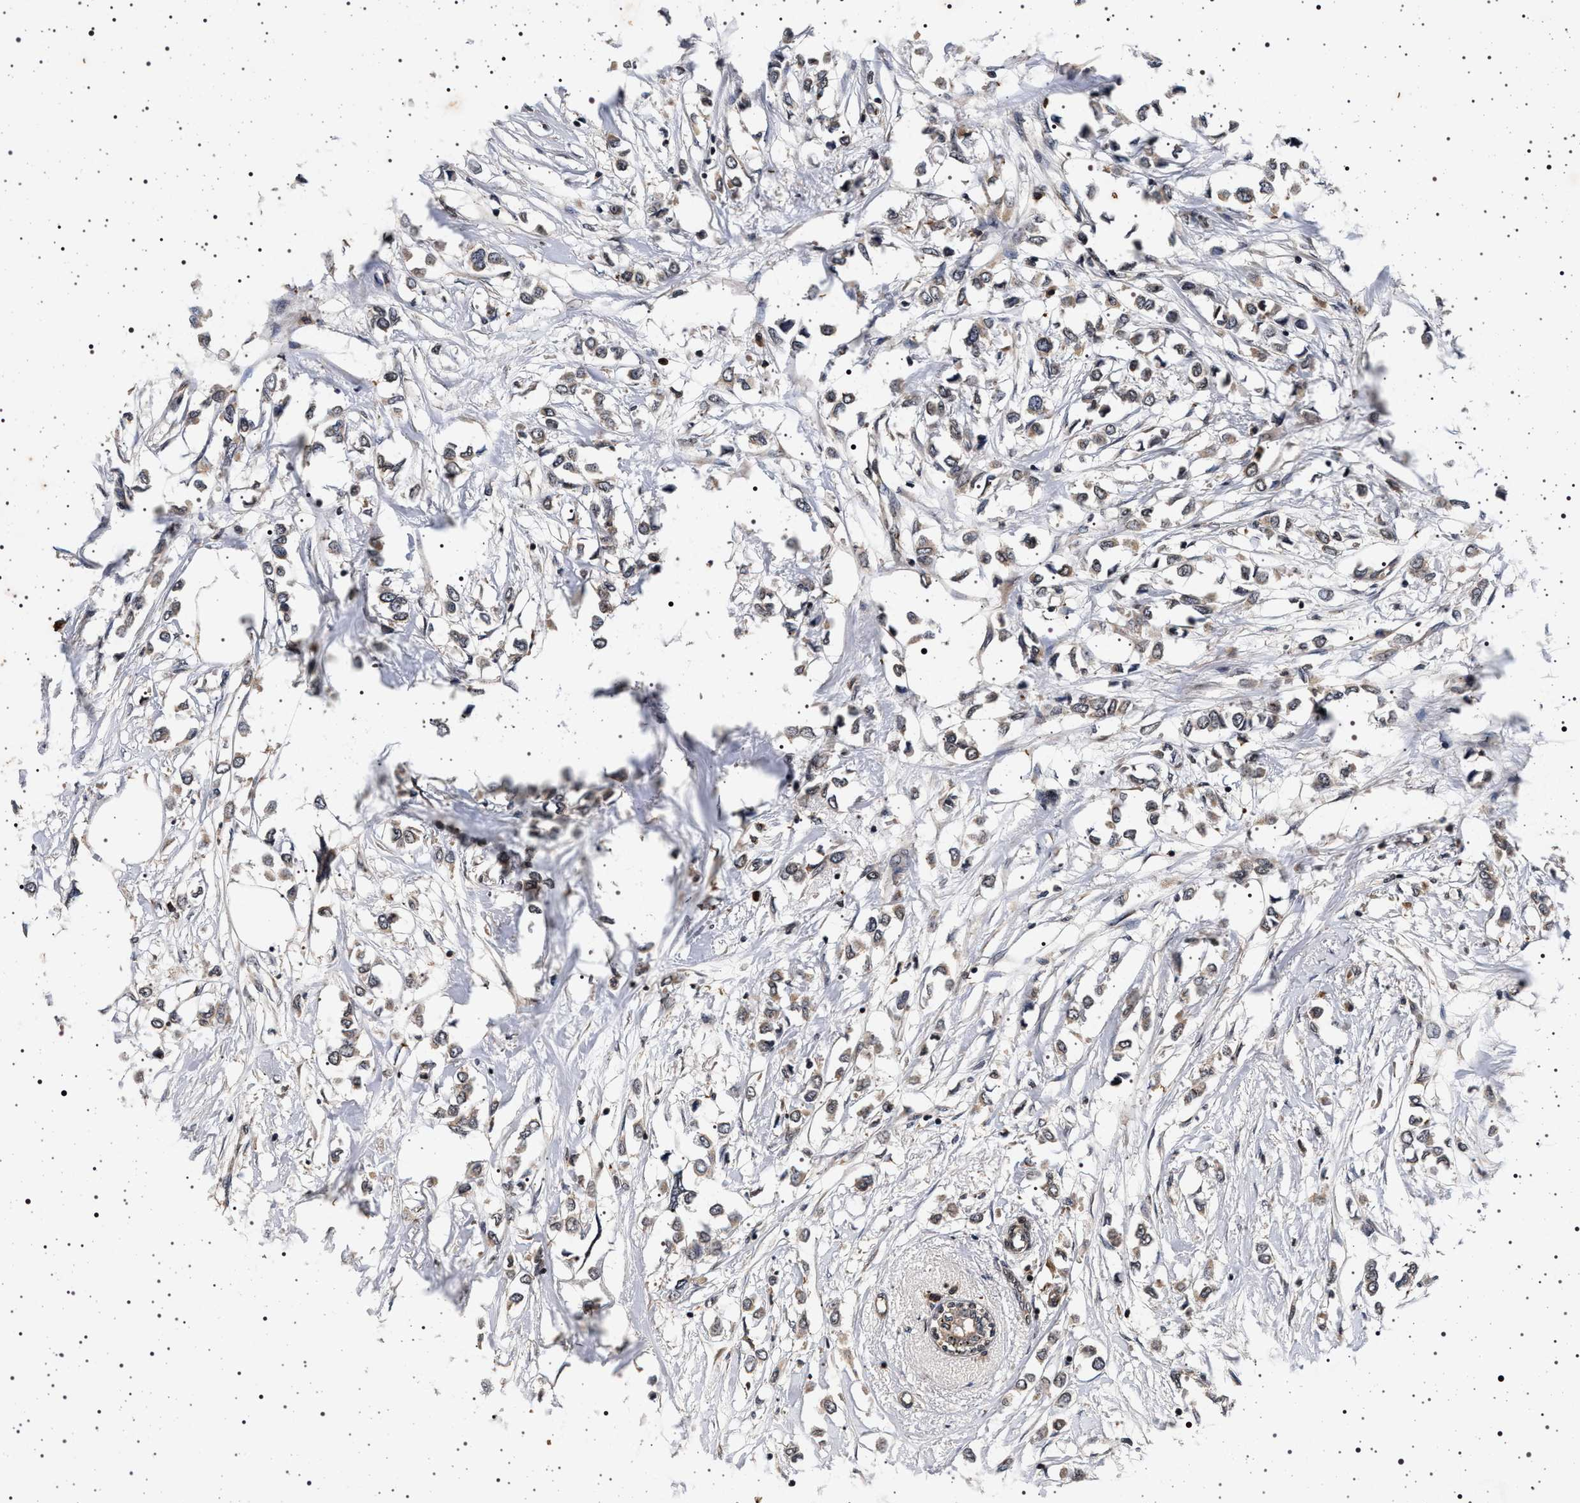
{"staining": {"intensity": "weak", "quantity": ">75%", "location": "cytoplasmic/membranous"}, "tissue": "breast cancer", "cell_type": "Tumor cells", "image_type": "cancer", "snomed": [{"axis": "morphology", "description": "Lobular carcinoma"}, {"axis": "topography", "description": "Breast"}], "caption": "An IHC histopathology image of neoplastic tissue is shown. Protein staining in brown highlights weak cytoplasmic/membranous positivity in breast cancer within tumor cells.", "gene": "CDKN1B", "patient": {"sex": "female", "age": 51}}